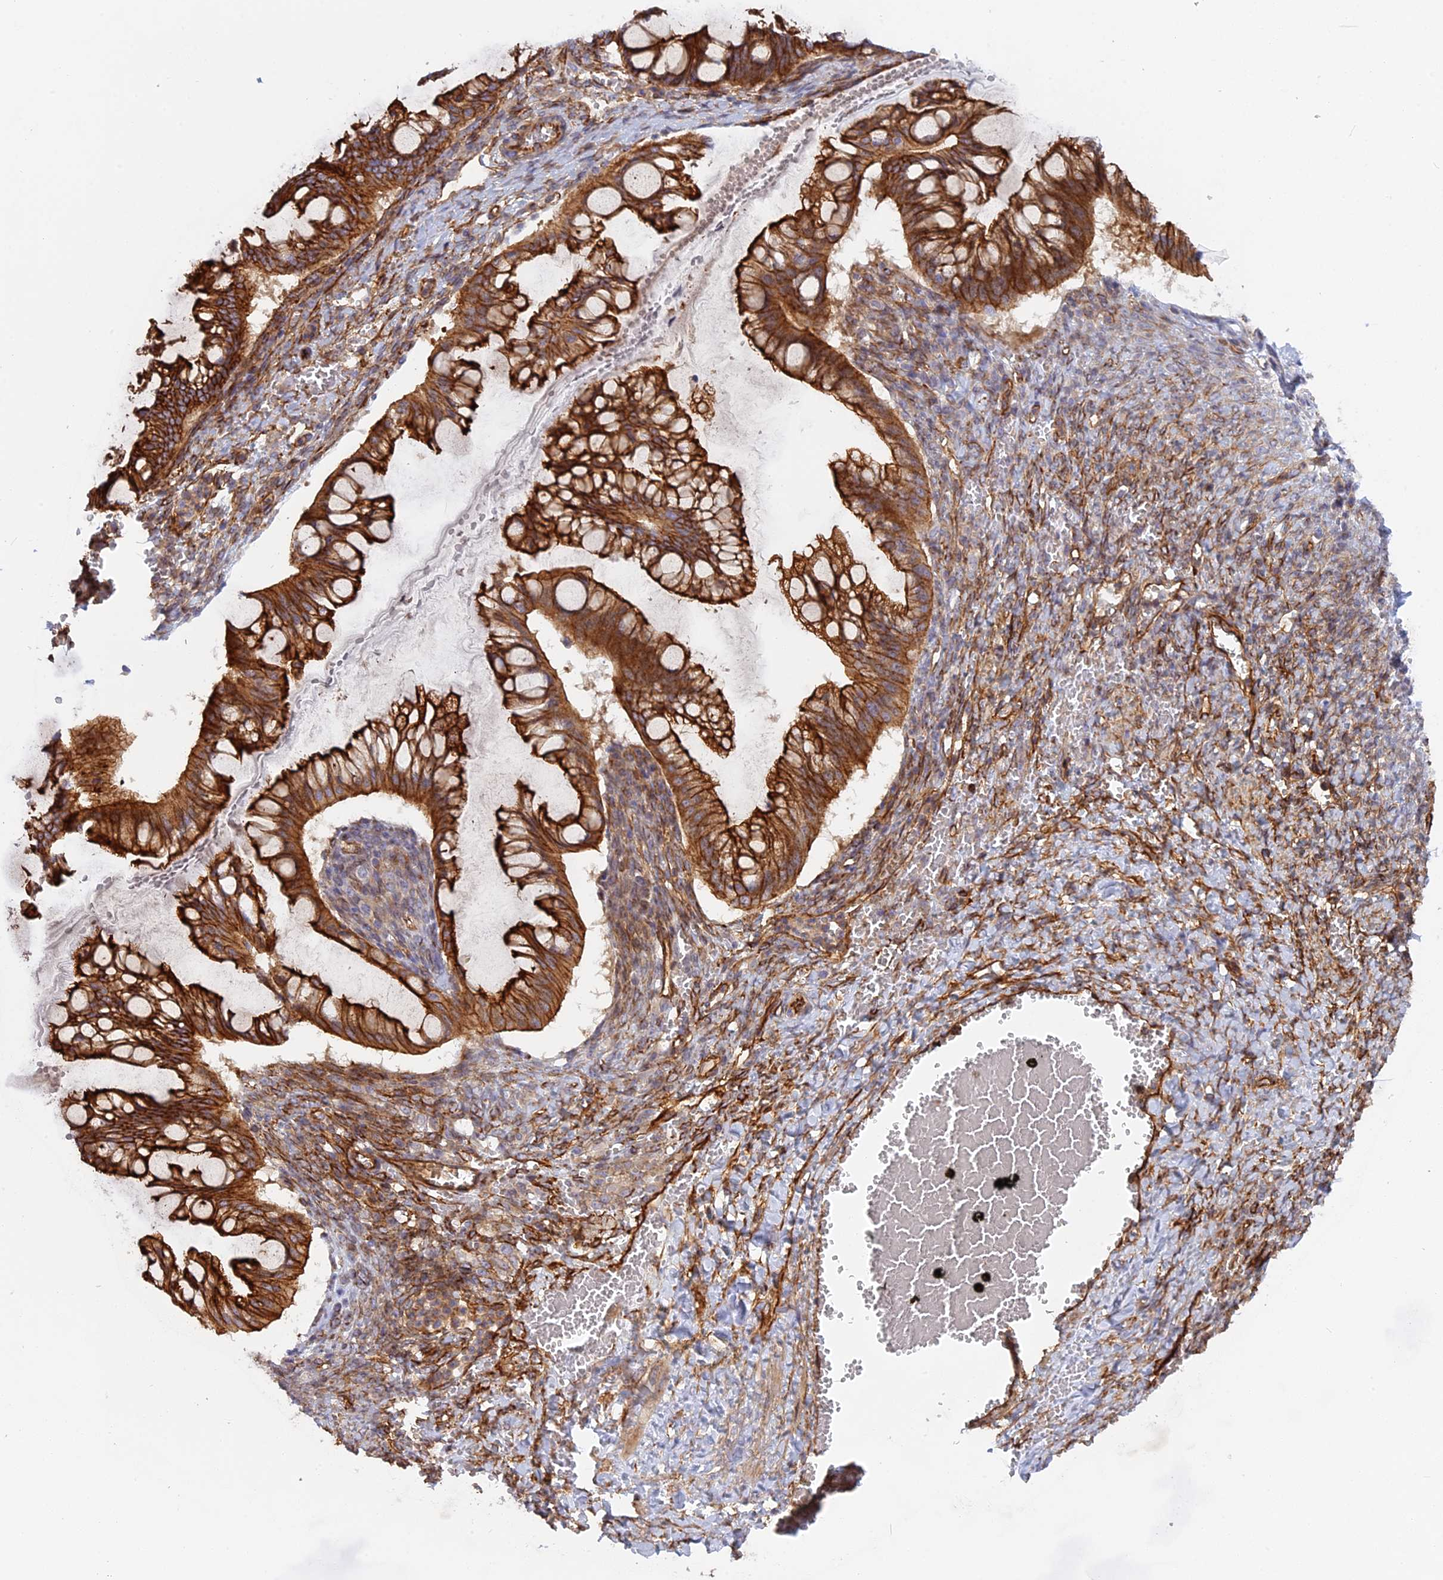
{"staining": {"intensity": "strong", "quantity": ">75%", "location": "cytoplasmic/membranous"}, "tissue": "ovarian cancer", "cell_type": "Tumor cells", "image_type": "cancer", "snomed": [{"axis": "morphology", "description": "Cystadenocarcinoma, mucinous, NOS"}, {"axis": "topography", "description": "Ovary"}], "caption": "Protein analysis of ovarian cancer tissue shows strong cytoplasmic/membranous expression in about >75% of tumor cells.", "gene": "CNBD2", "patient": {"sex": "female", "age": 73}}